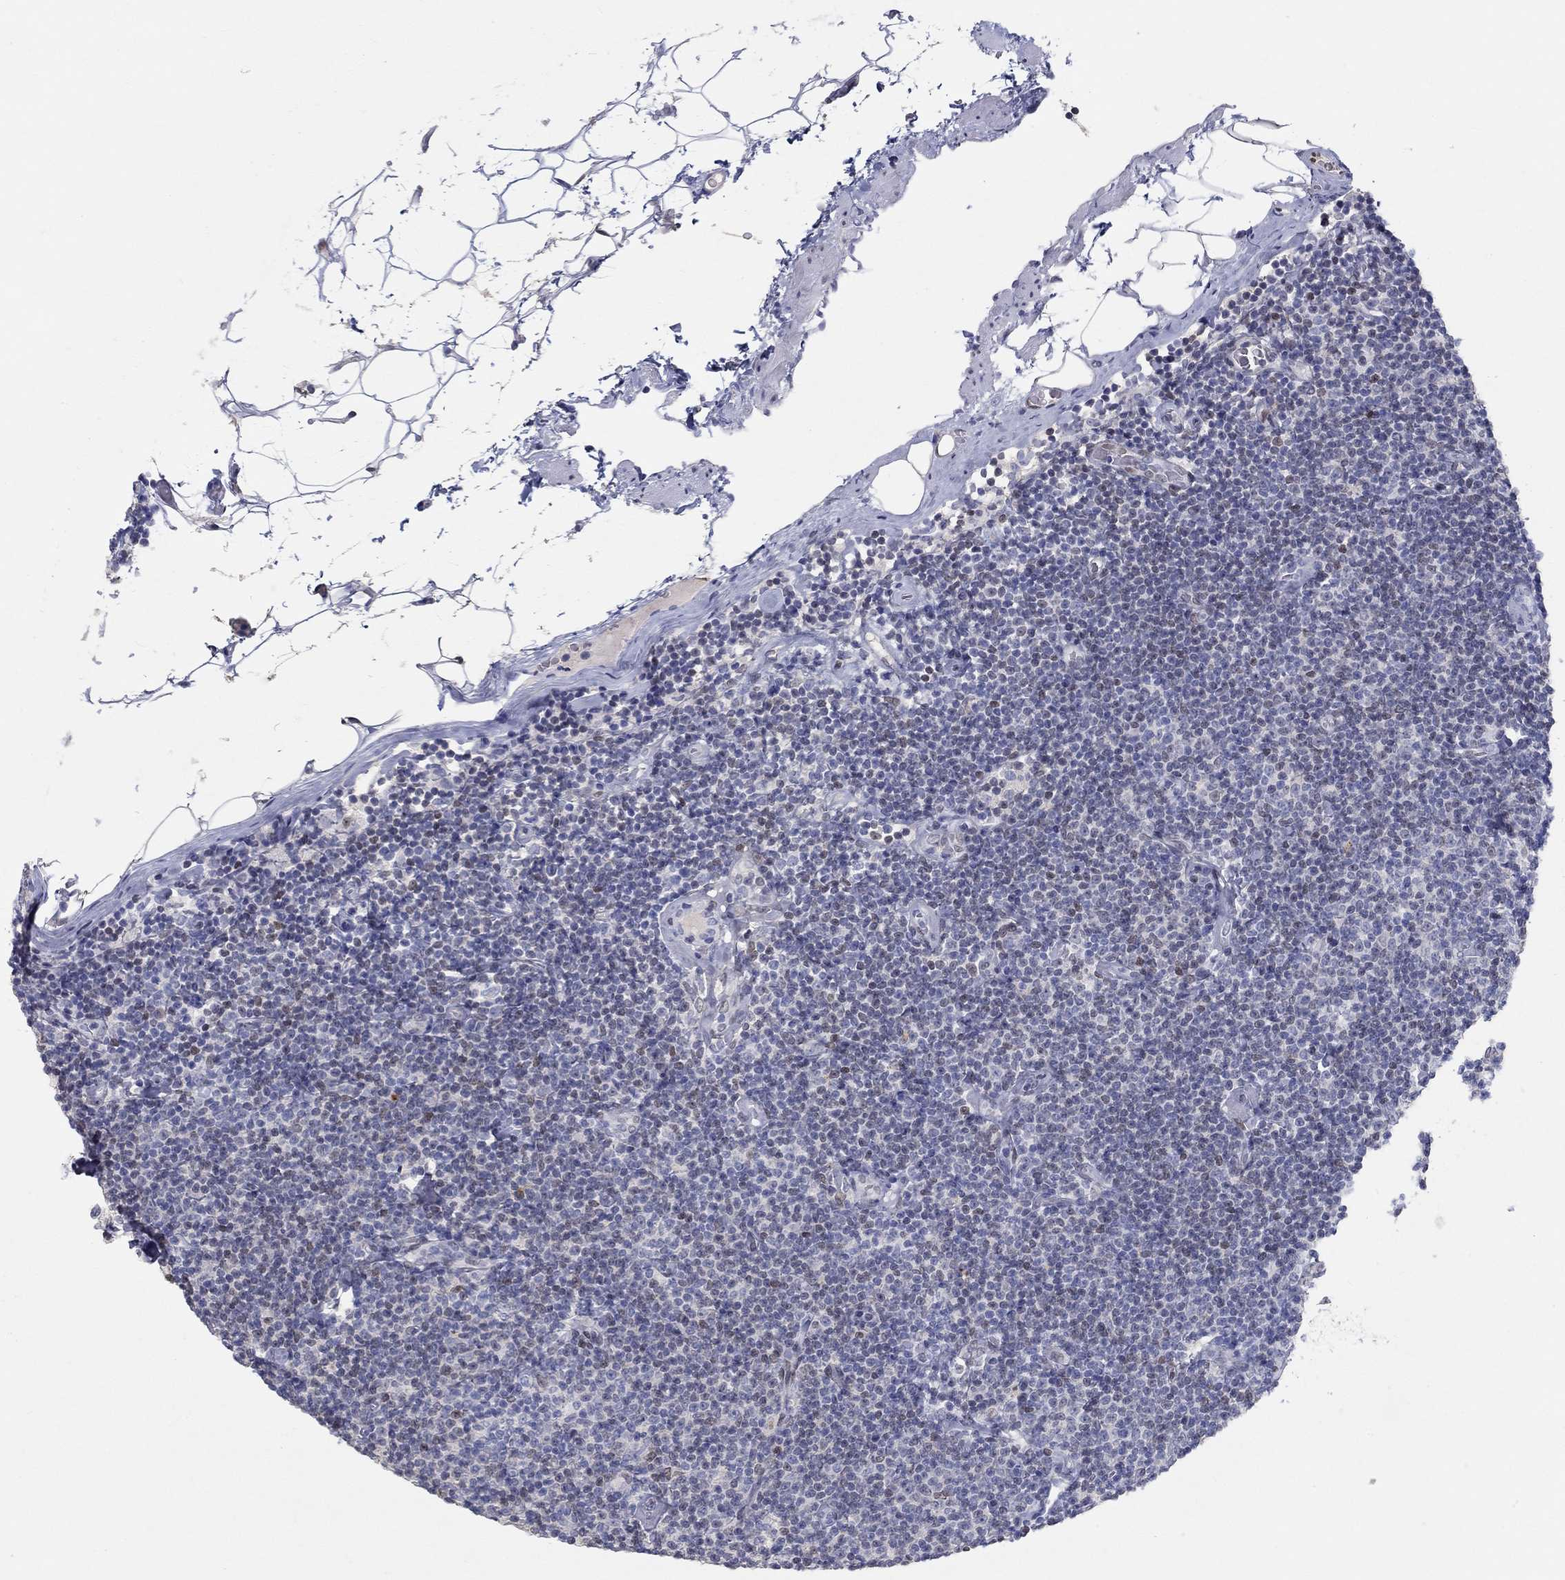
{"staining": {"intensity": "negative", "quantity": "none", "location": "none"}, "tissue": "lymphoma", "cell_type": "Tumor cells", "image_type": "cancer", "snomed": [{"axis": "morphology", "description": "Malignant lymphoma, non-Hodgkin's type, Low grade"}, {"axis": "topography", "description": "Lymph node"}], "caption": "This is an immunohistochemistry photomicrograph of human lymphoma. There is no positivity in tumor cells.", "gene": "FGF2", "patient": {"sex": "male", "age": 81}}